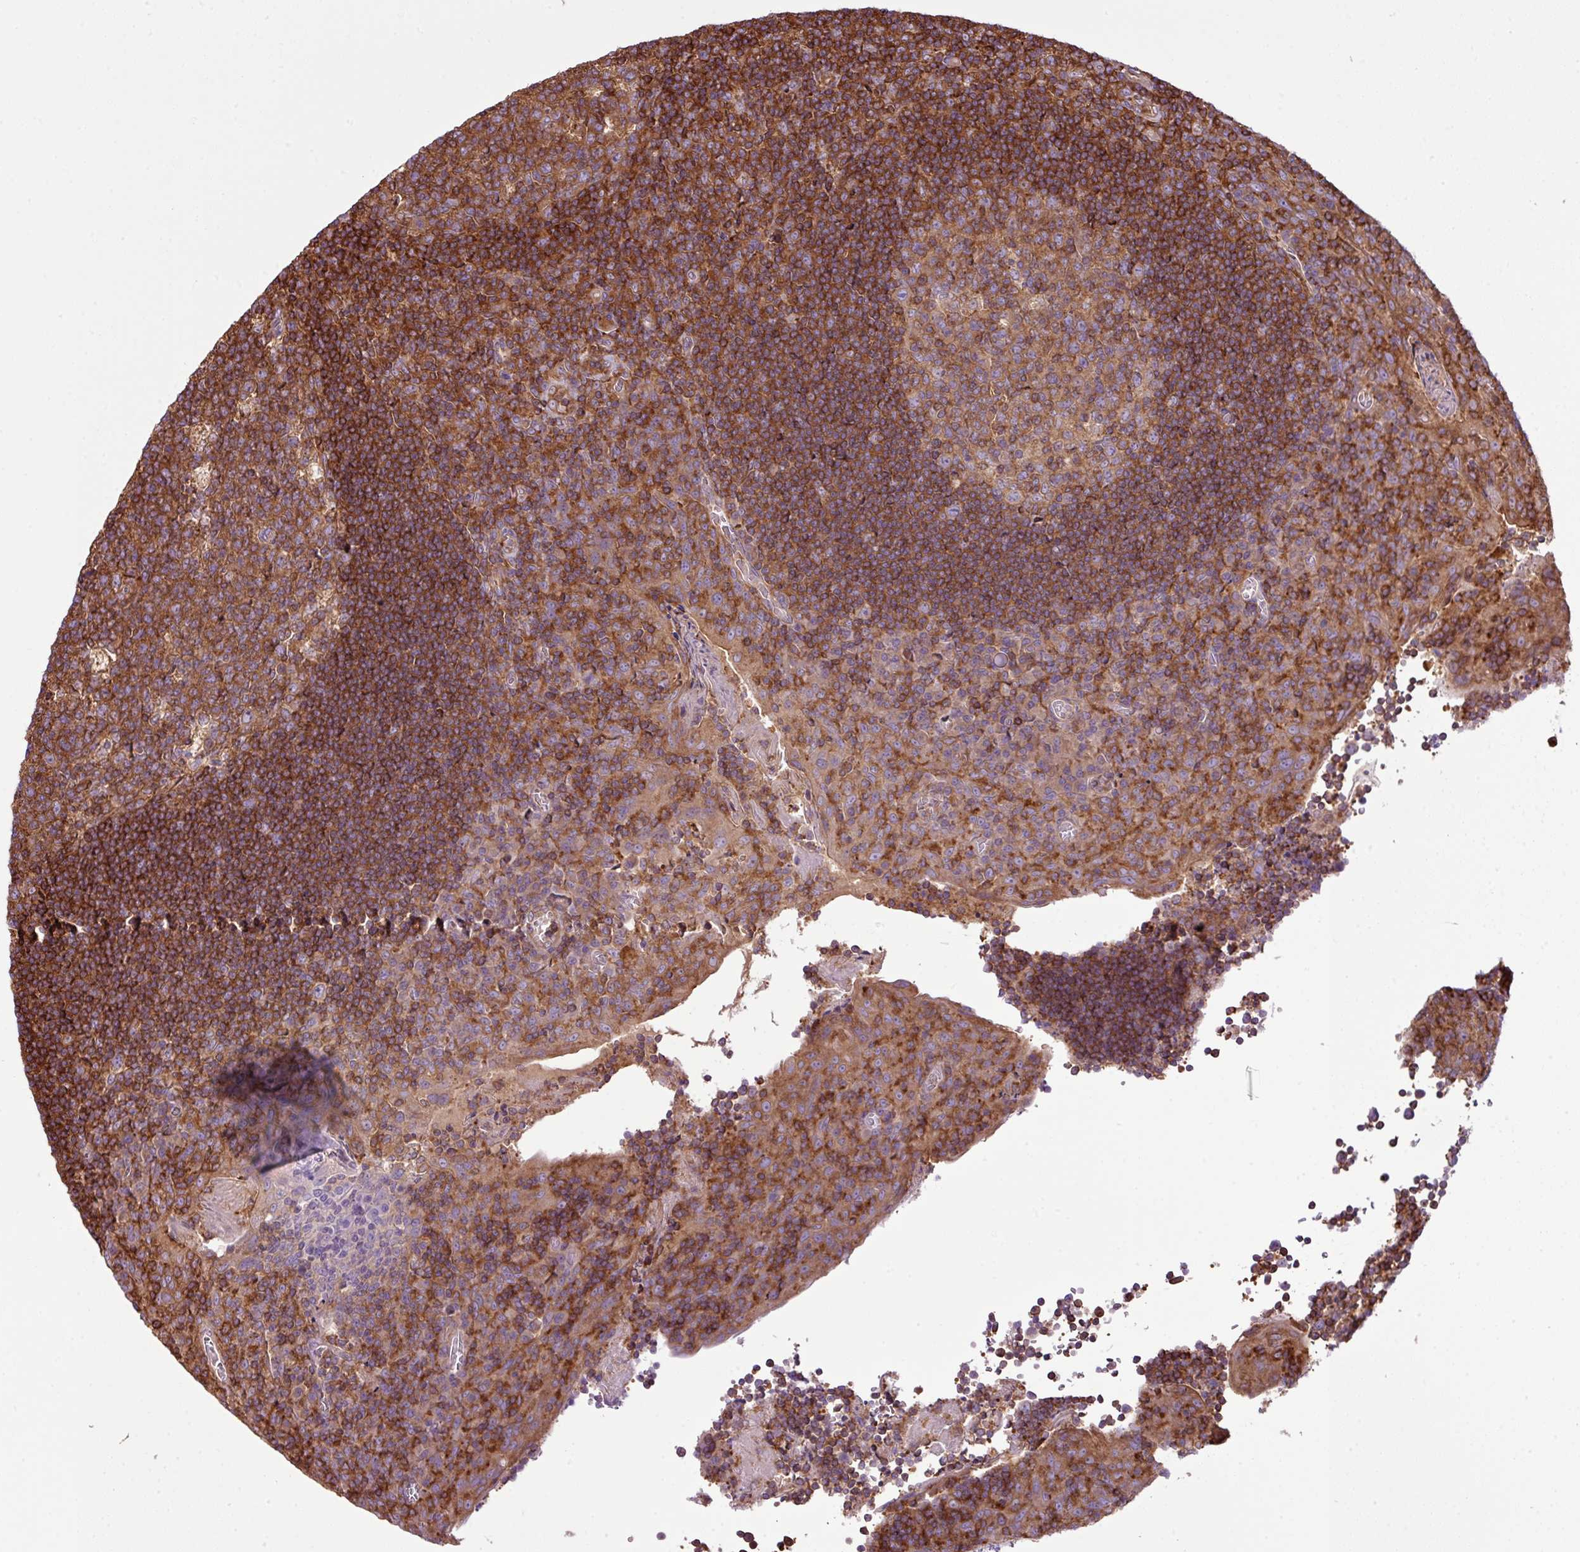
{"staining": {"intensity": "moderate", "quantity": ">75%", "location": "cytoplasmic/membranous"}, "tissue": "tonsil", "cell_type": "Germinal center cells", "image_type": "normal", "snomed": [{"axis": "morphology", "description": "Normal tissue, NOS"}, {"axis": "topography", "description": "Tonsil"}], "caption": "Immunohistochemistry staining of normal tonsil, which reveals medium levels of moderate cytoplasmic/membranous expression in about >75% of germinal center cells indicating moderate cytoplasmic/membranous protein positivity. The staining was performed using DAB (3,3'-diaminobenzidine) (brown) for protein detection and nuclei were counterstained in hematoxylin (blue).", "gene": "PGAP6", "patient": {"sex": "male", "age": 17}}